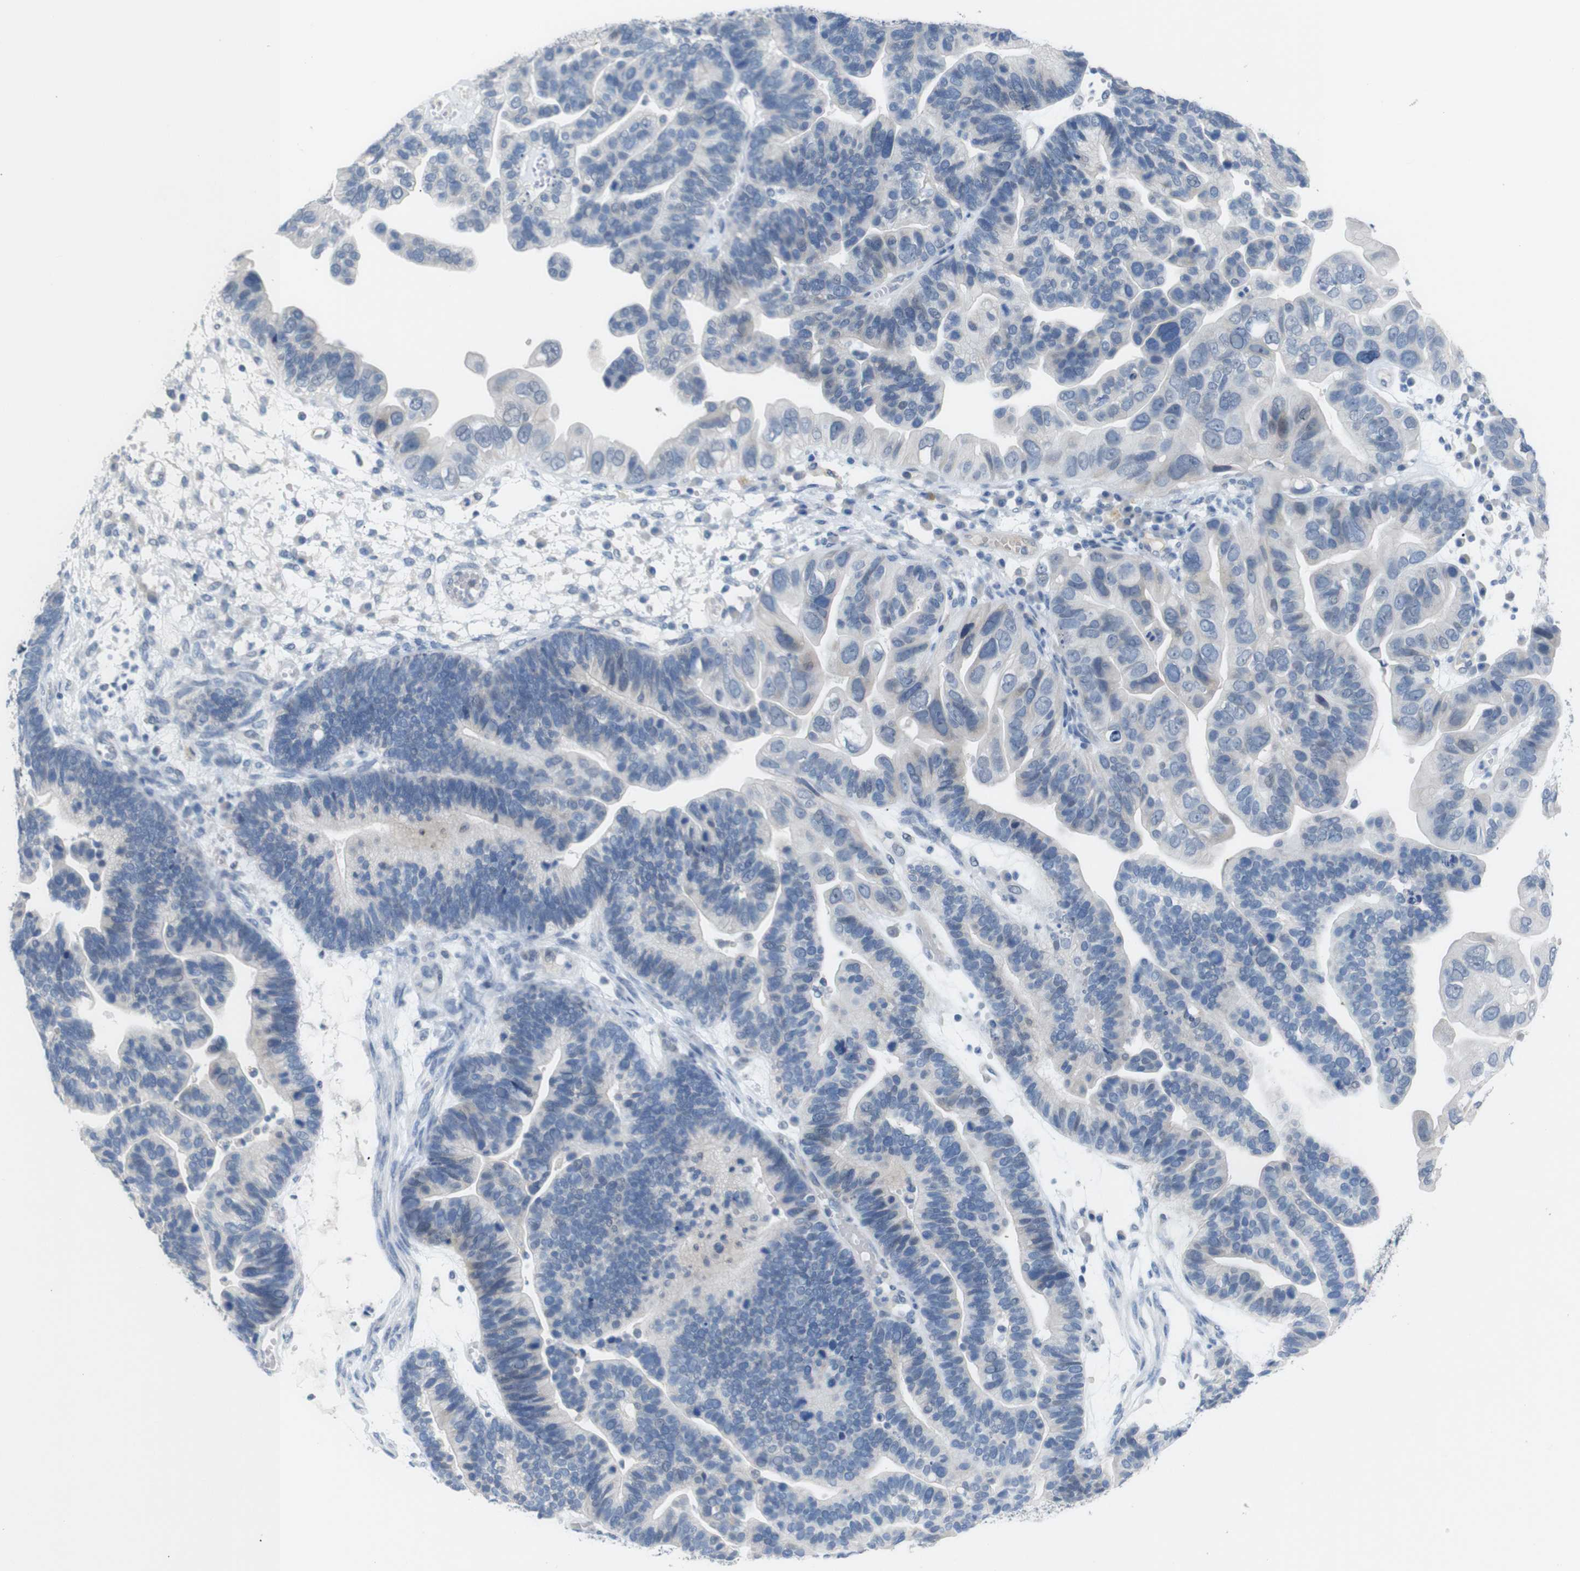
{"staining": {"intensity": "negative", "quantity": "none", "location": "none"}, "tissue": "ovarian cancer", "cell_type": "Tumor cells", "image_type": "cancer", "snomed": [{"axis": "morphology", "description": "Cystadenocarcinoma, serous, NOS"}, {"axis": "topography", "description": "Ovary"}], "caption": "An immunohistochemistry (IHC) image of ovarian cancer is shown. There is no staining in tumor cells of ovarian cancer.", "gene": "CHRM5", "patient": {"sex": "female", "age": 56}}